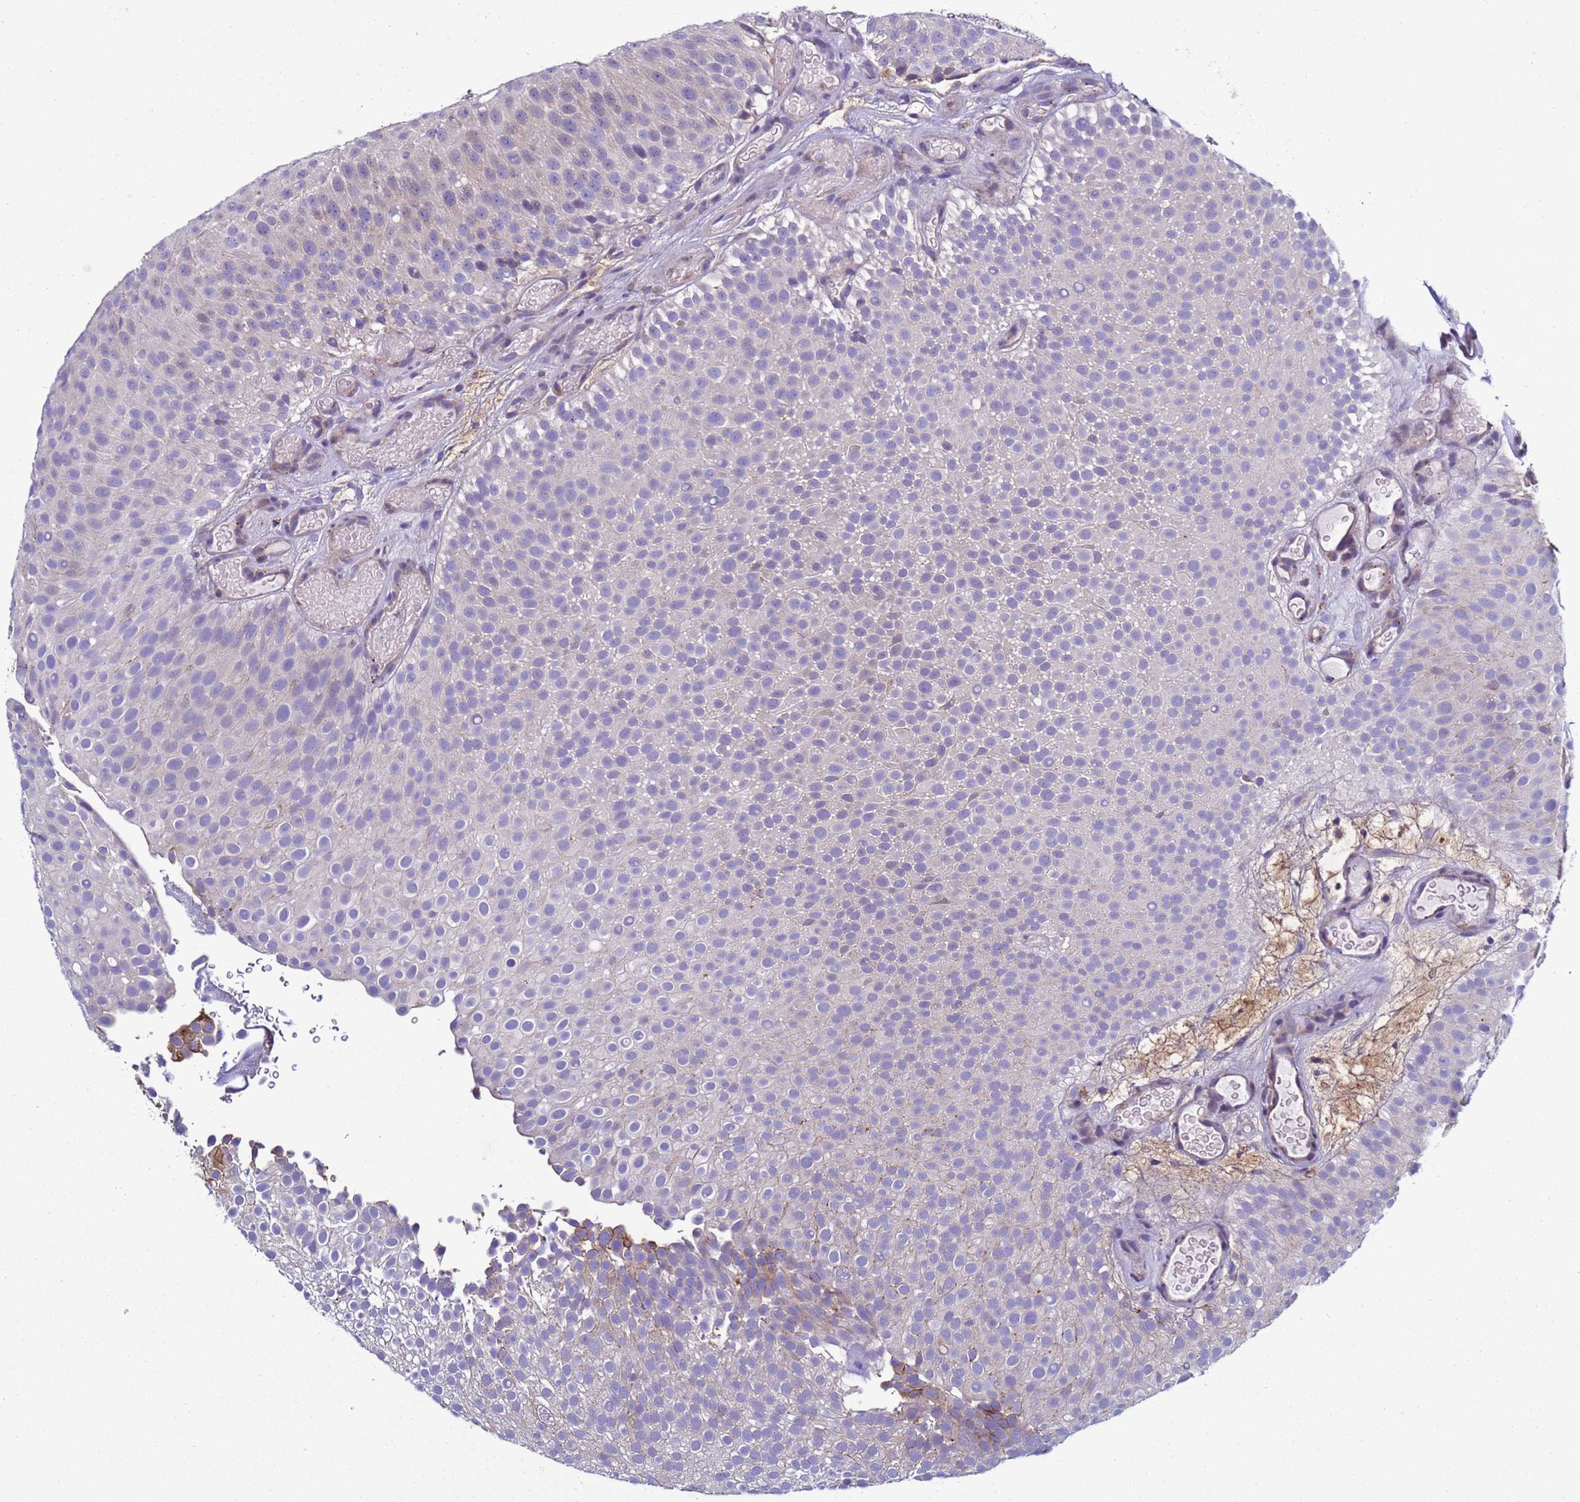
{"staining": {"intensity": "negative", "quantity": "none", "location": "none"}, "tissue": "urothelial cancer", "cell_type": "Tumor cells", "image_type": "cancer", "snomed": [{"axis": "morphology", "description": "Urothelial carcinoma, Low grade"}, {"axis": "topography", "description": "Urinary bladder"}], "caption": "Immunohistochemistry (IHC) histopathology image of neoplastic tissue: urothelial cancer stained with DAB exhibits no significant protein expression in tumor cells. (DAB (3,3'-diaminobenzidine) IHC visualized using brightfield microscopy, high magnification).", "gene": "NAT2", "patient": {"sex": "male", "age": 78}}